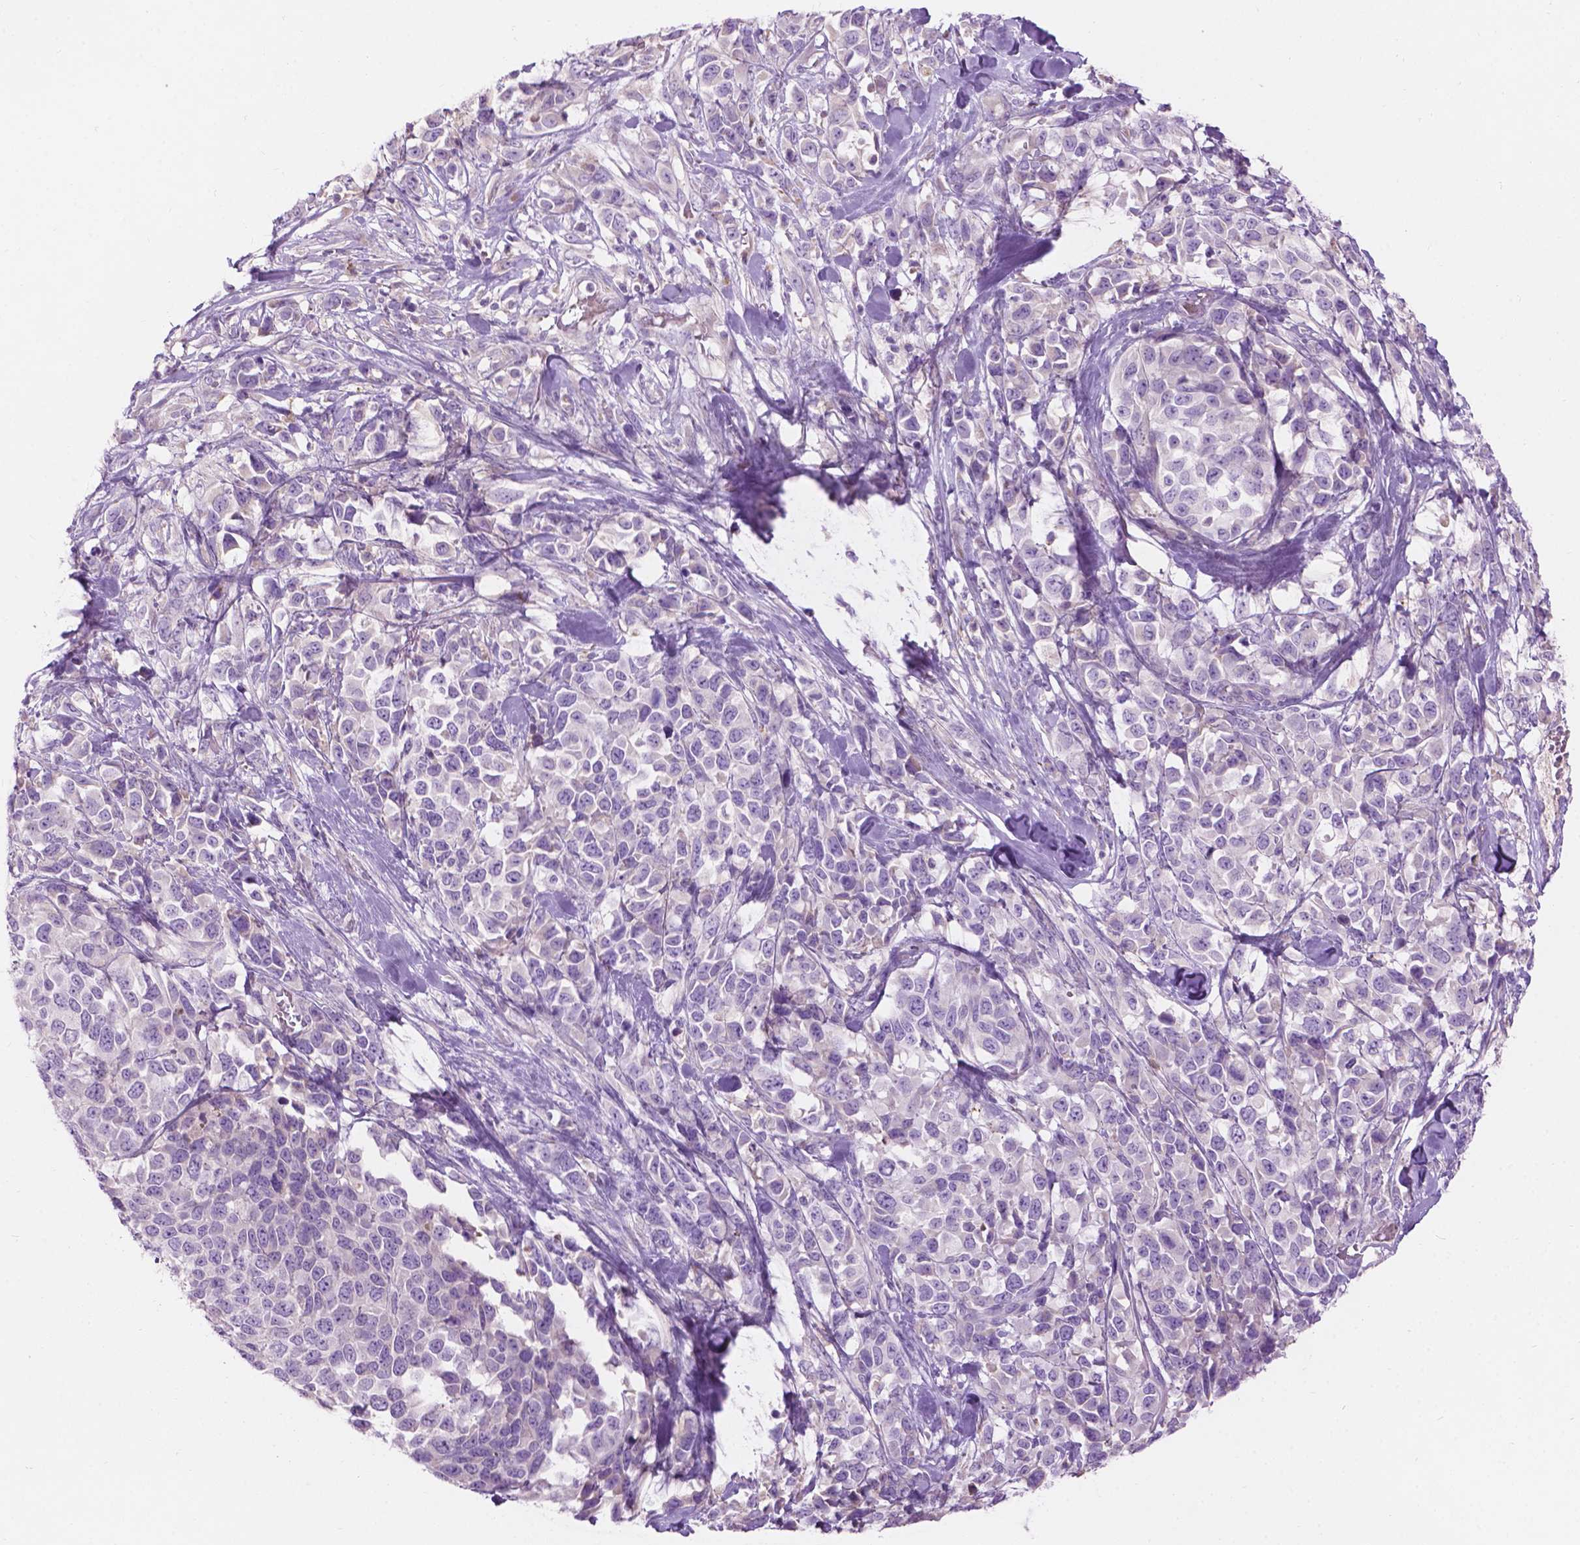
{"staining": {"intensity": "negative", "quantity": "none", "location": "none"}, "tissue": "melanoma", "cell_type": "Tumor cells", "image_type": "cancer", "snomed": [{"axis": "morphology", "description": "Malignant melanoma, Metastatic site"}, {"axis": "topography", "description": "Skin"}], "caption": "DAB immunohistochemical staining of human melanoma shows no significant expression in tumor cells.", "gene": "NOXO1", "patient": {"sex": "male", "age": 84}}